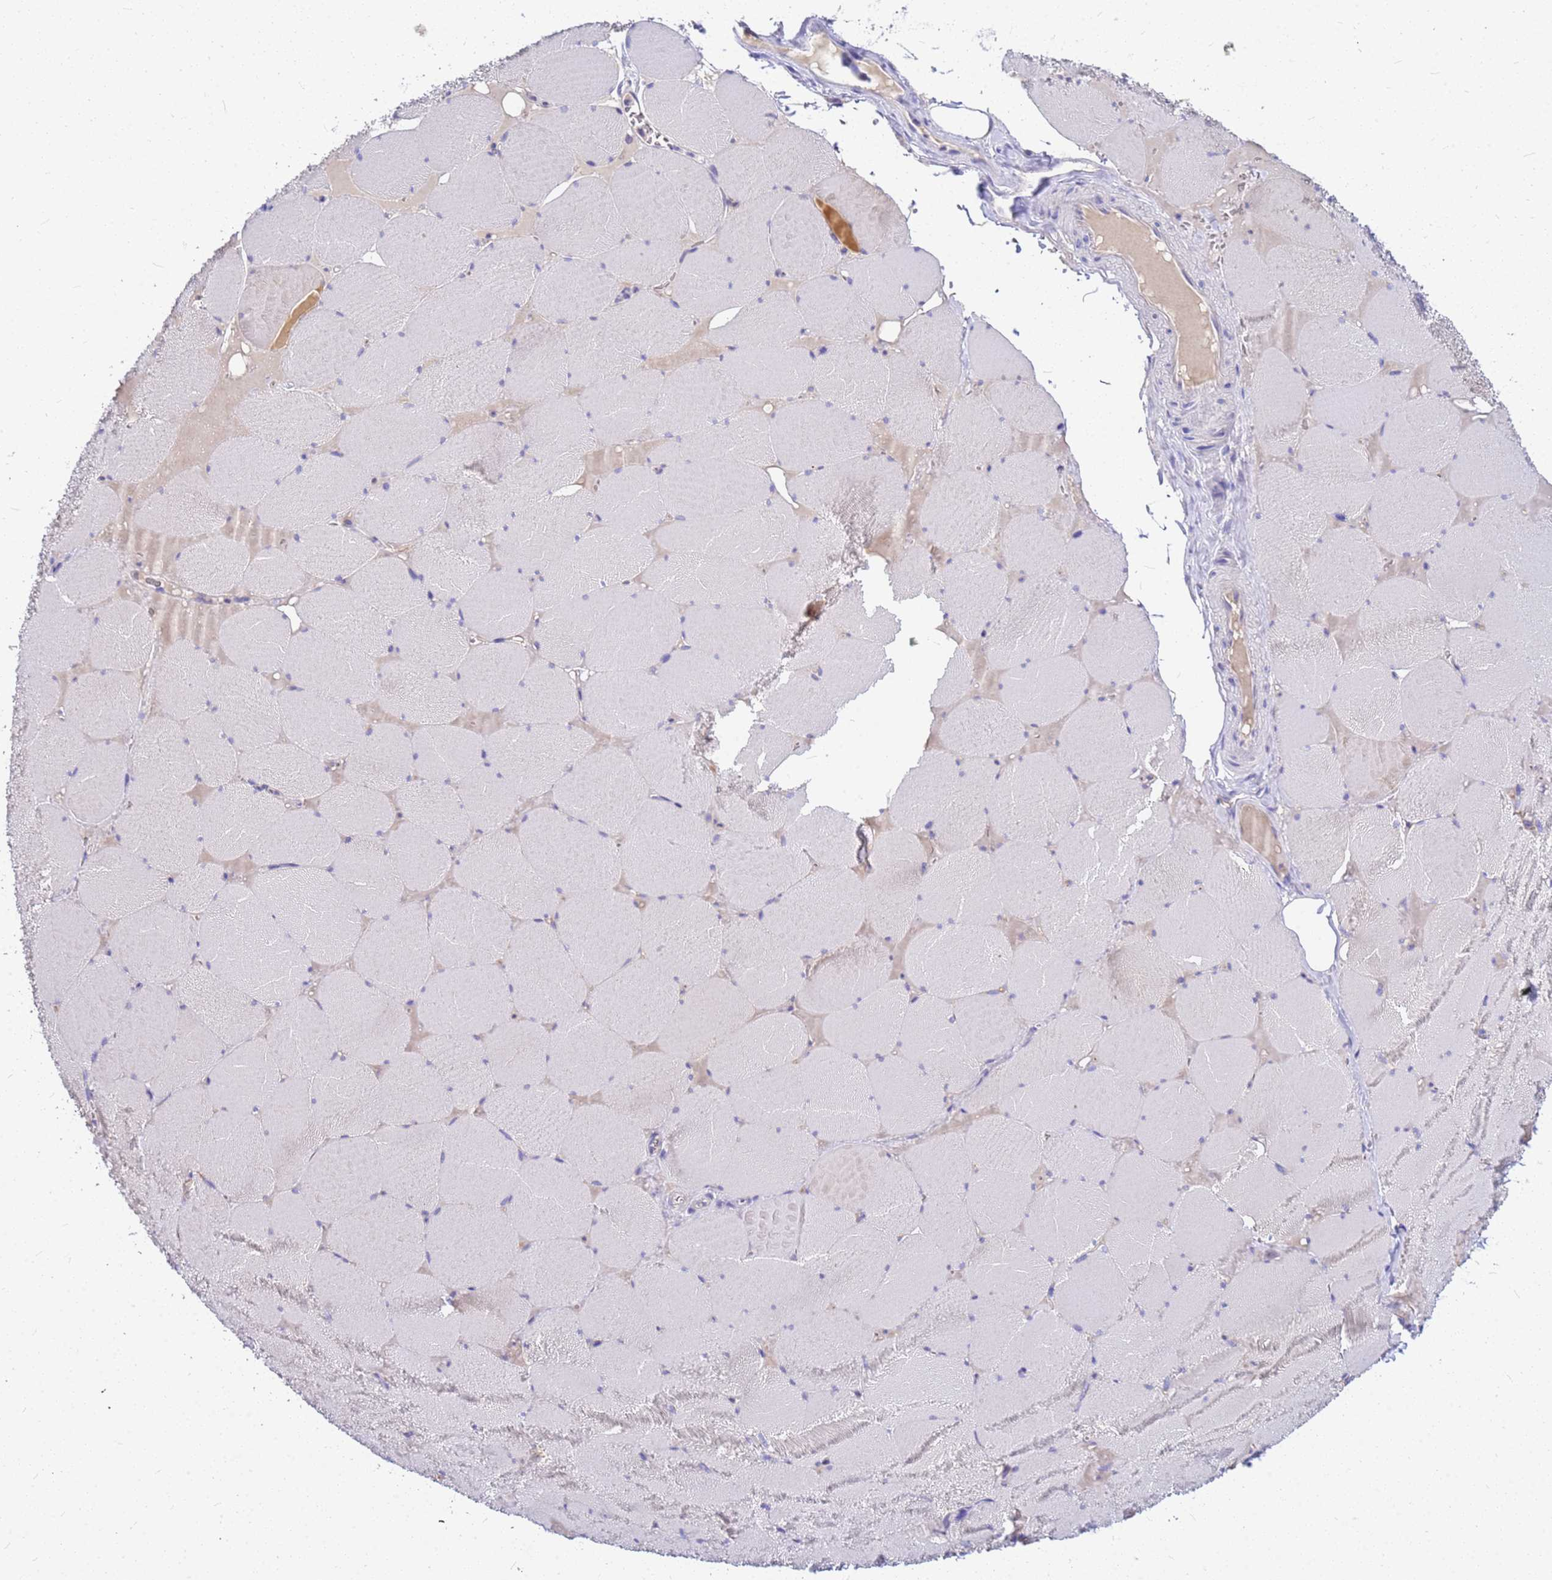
{"staining": {"intensity": "negative", "quantity": "none", "location": "none"}, "tissue": "skeletal muscle", "cell_type": "Myocytes", "image_type": "normal", "snomed": [{"axis": "morphology", "description": "Normal tissue, NOS"}, {"axis": "topography", "description": "Skeletal muscle"}, {"axis": "topography", "description": "Head-Neck"}], "caption": "The micrograph demonstrates no significant staining in myocytes of skeletal muscle.", "gene": "DPRX", "patient": {"sex": "male", "age": 66}}